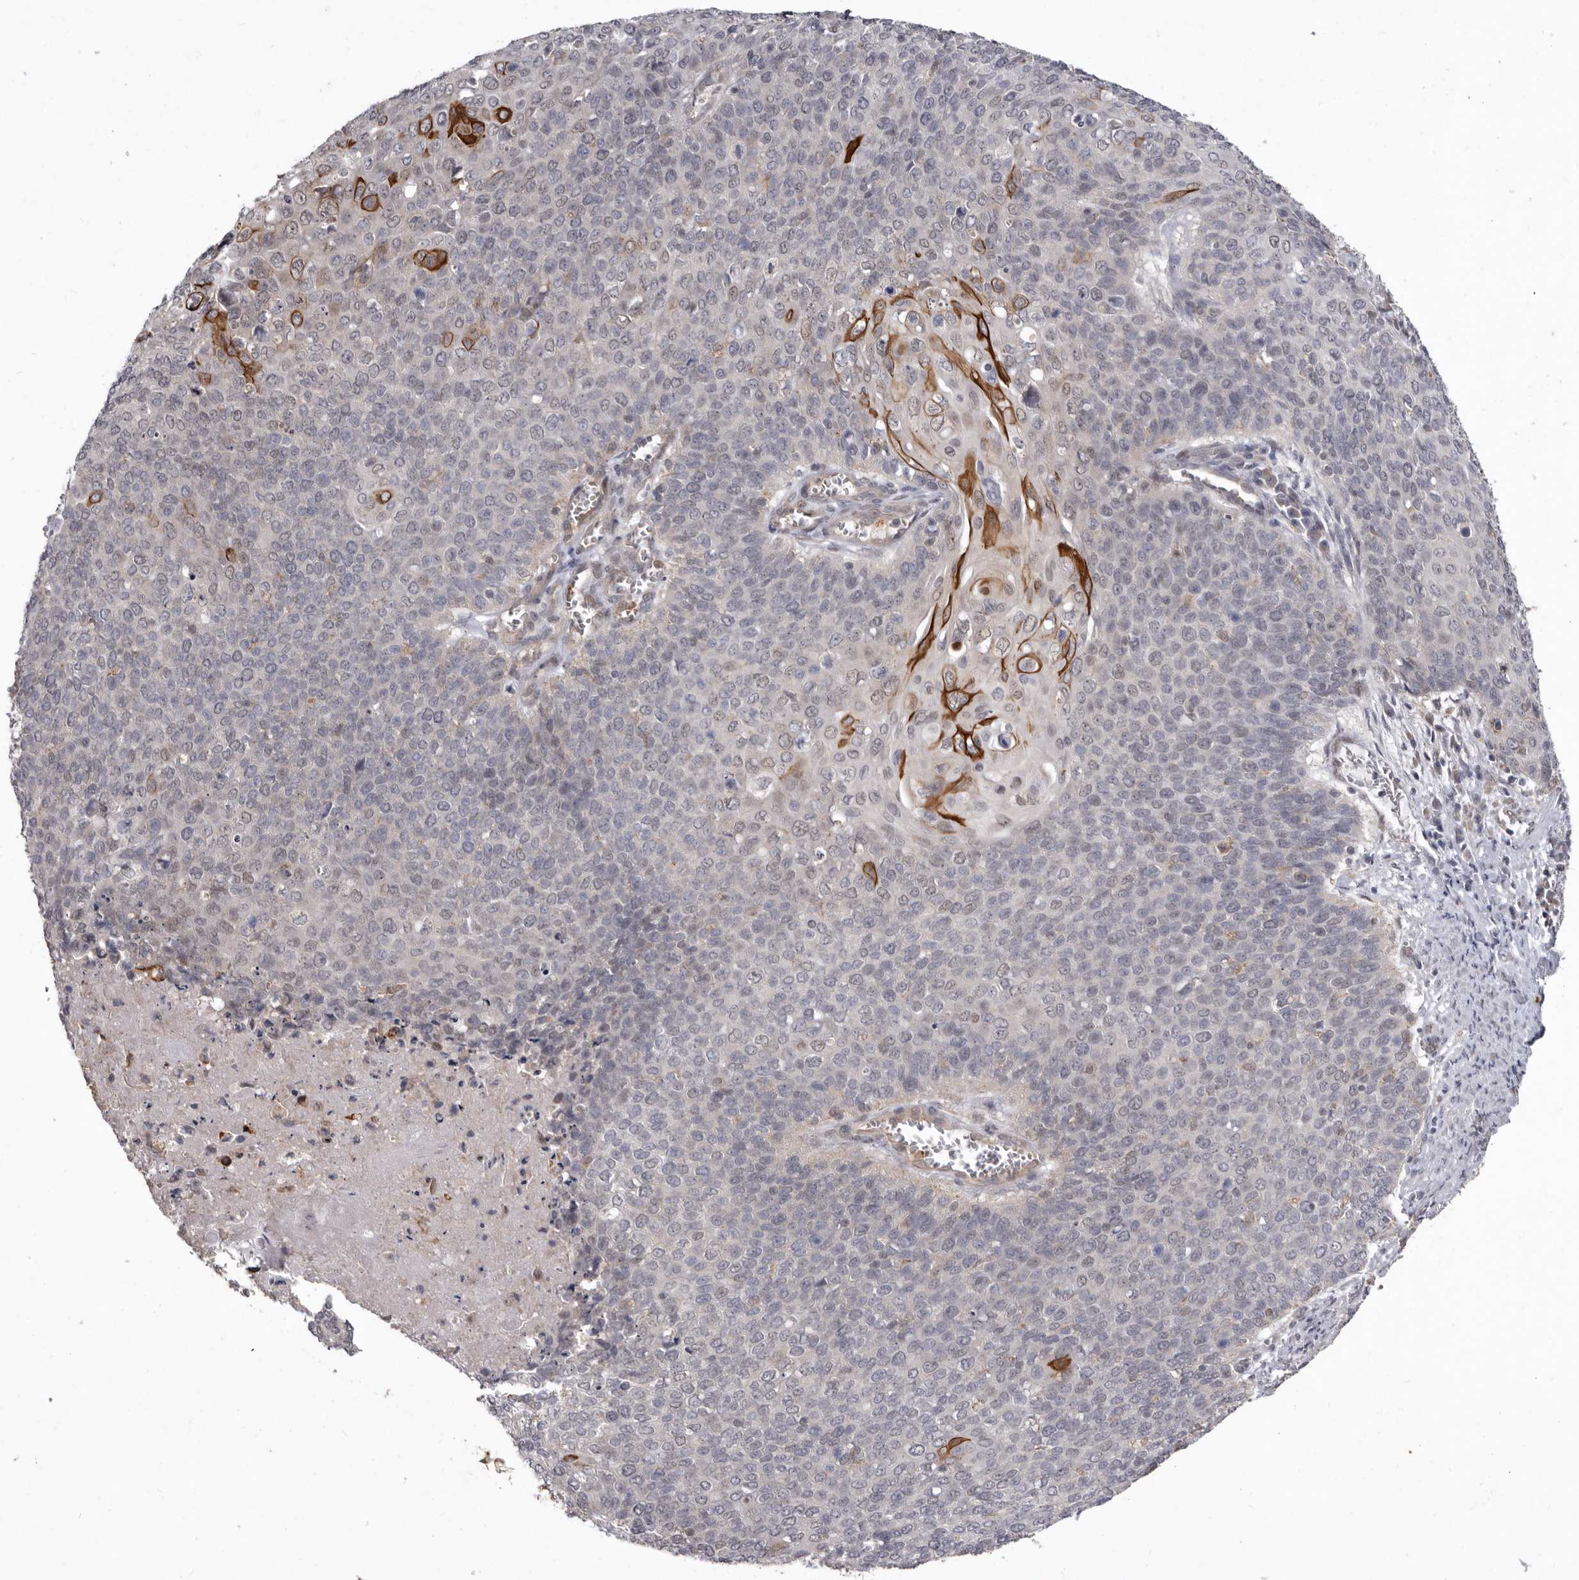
{"staining": {"intensity": "strong", "quantity": "<25%", "location": "cytoplasmic/membranous"}, "tissue": "cervical cancer", "cell_type": "Tumor cells", "image_type": "cancer", "snomed": [{"axis": "morphology", "description": "Squamous cell carcinoma, NOS"}, {"axis": "topography", "description": "Cervix"}], "caption": "There is medium levels of strong cytoplasmic/membranous expression in tumor cells of cervical cancer (squamous cell carcinoma), as demonstrated by immunohistochemical staining (brown color).", "gene": "ACLY", "patient": {"sex": "female", "age": 39}}